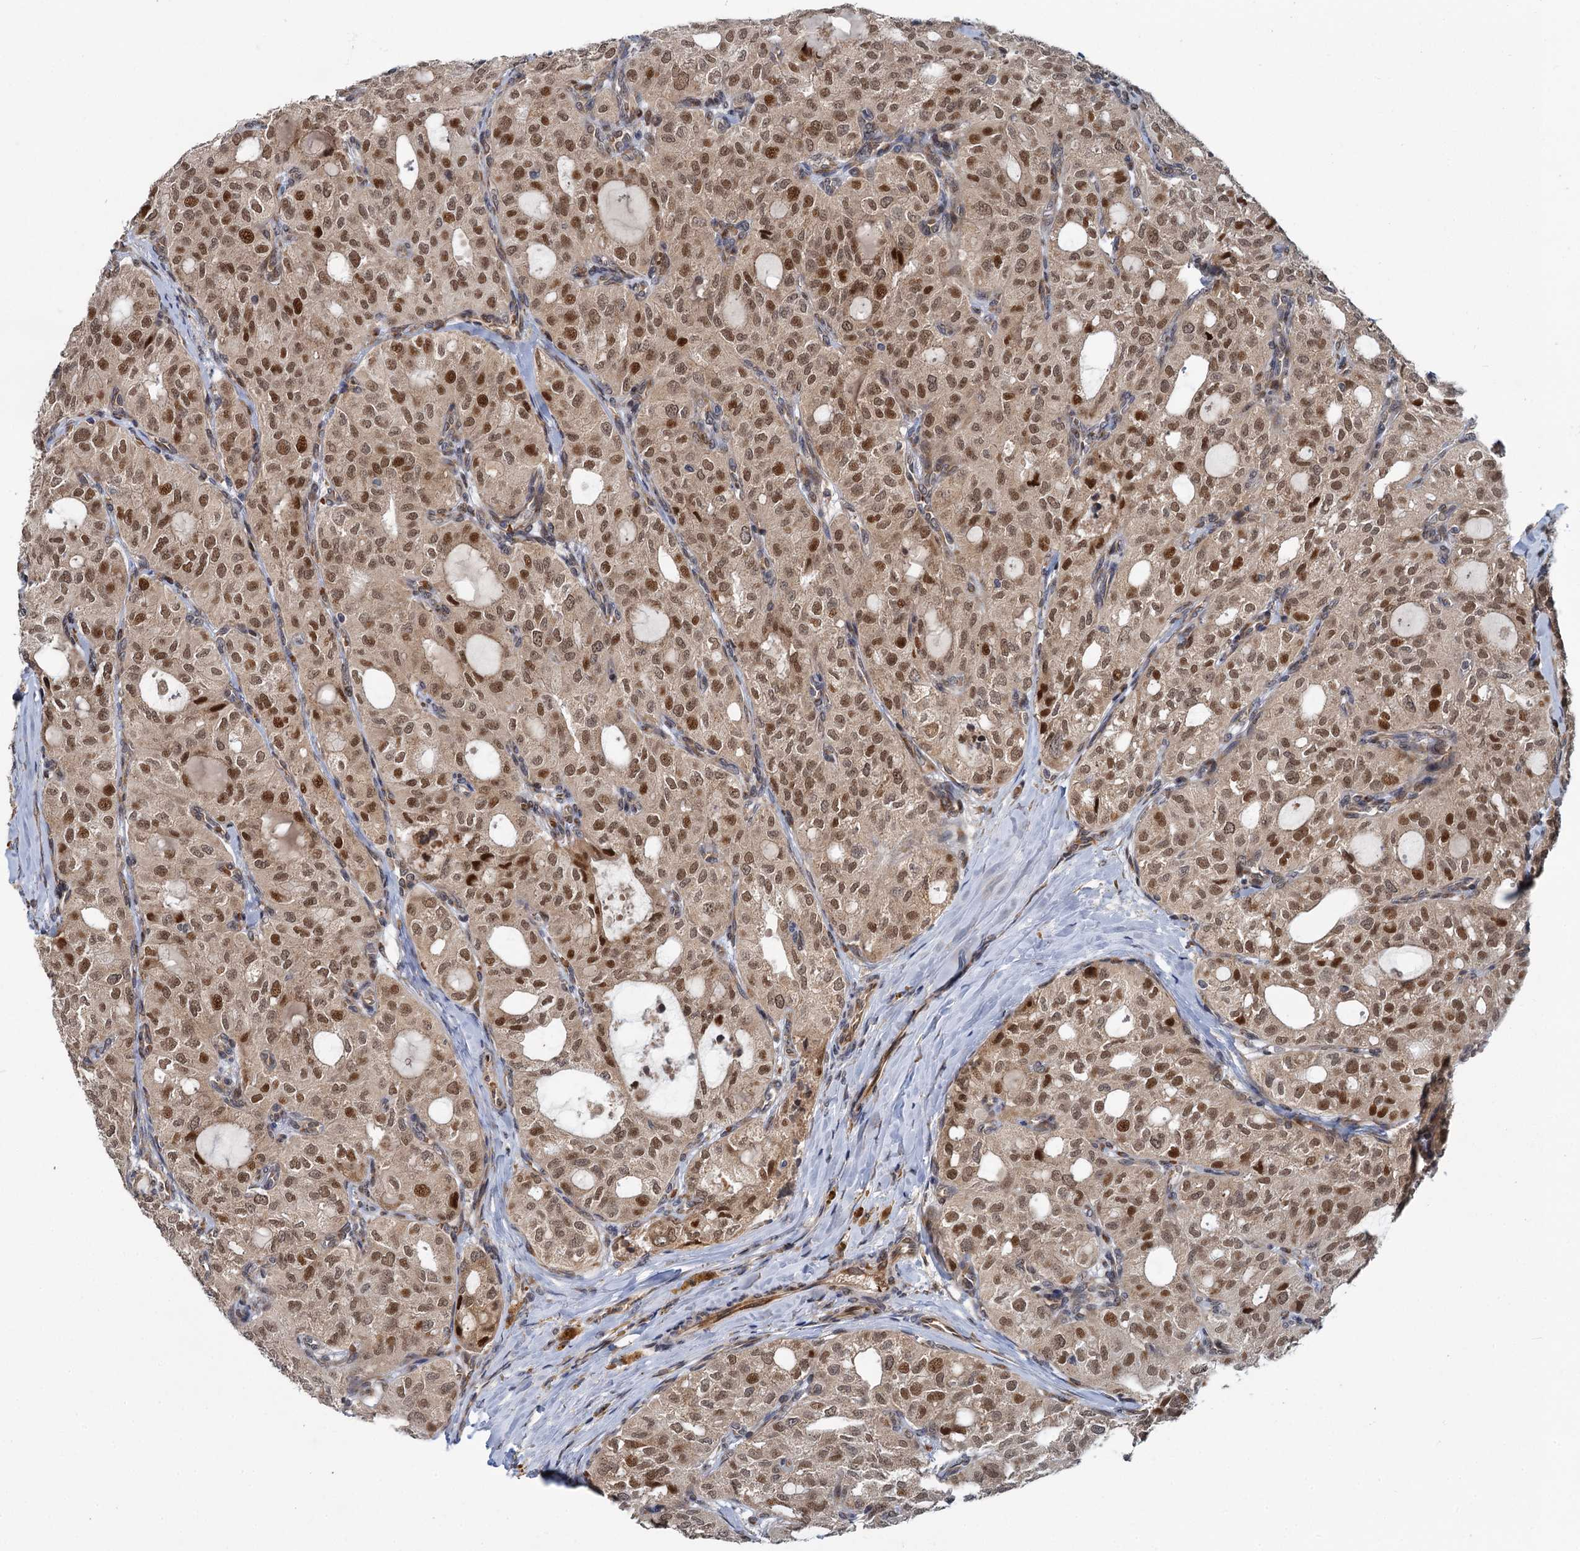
{"staining": {"intensity": "moderate", "quantity": ">75%", "location": "nuclear"}, "tissue": "thyroid cancer", "cell_type": "Tumor cells", "image_type": "cancer", "snomed": [{"axis": "morphology", "description": "Follicular adenoma carcinoma, NOS"}, {"axis": "topography", "description": "Thyroid gland"}], "caption": "Moderate nuclear protein expression is present in approximately >75% of tumor cells in thyroid cancer (follicular adenoma carcinoma). (DAB (3,3'-diaminobenzidine) IHC with brightfield microscopy, high magnification).", "gene": "APBA2", "patient": {"sex": "male", "age": 75}}